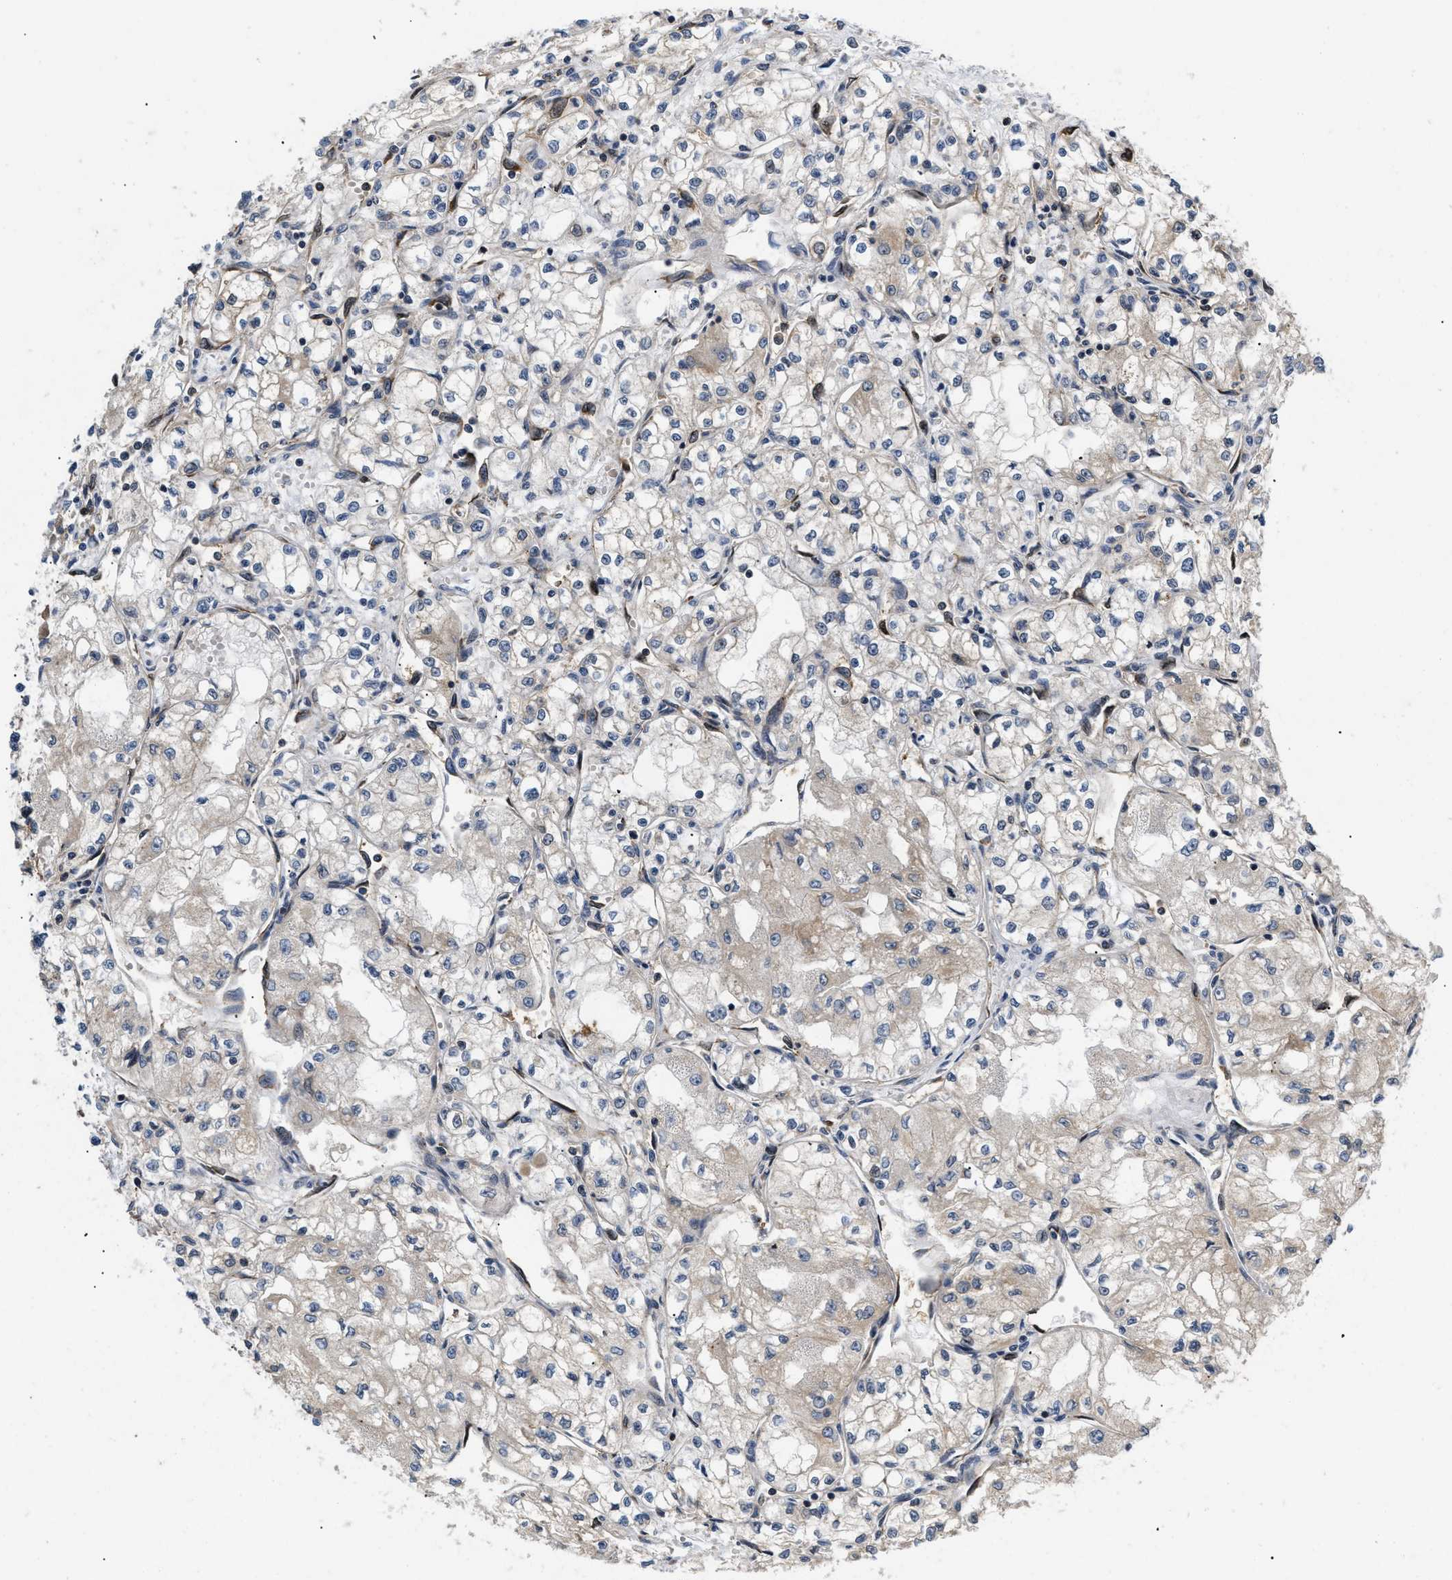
{"staining": {"intensity": "weak", "quantity": "<25%", "location": "cytoplasmic/membranous"}, "tissue": "renal cancer", "cell_type": "Tumor cells", "image_type": "cancer", "snomed": [{"axis": "morphology", "description": "Normal tissue, NOS"}, {"axis": "morphology", "description": "Adenocarcinoma, NOS"}, {"axis": "topography", "description": "Kidney"}], "caption": "This image is of adenocarcinoma (renal) stained with immunohistochemistry (IHC) to label a protein in brown with the nuclei are counter-stained blue. There is no expression in tumor cells.", "gene": "HMGCR", "patient": {"sex": "male", "age": 59}}